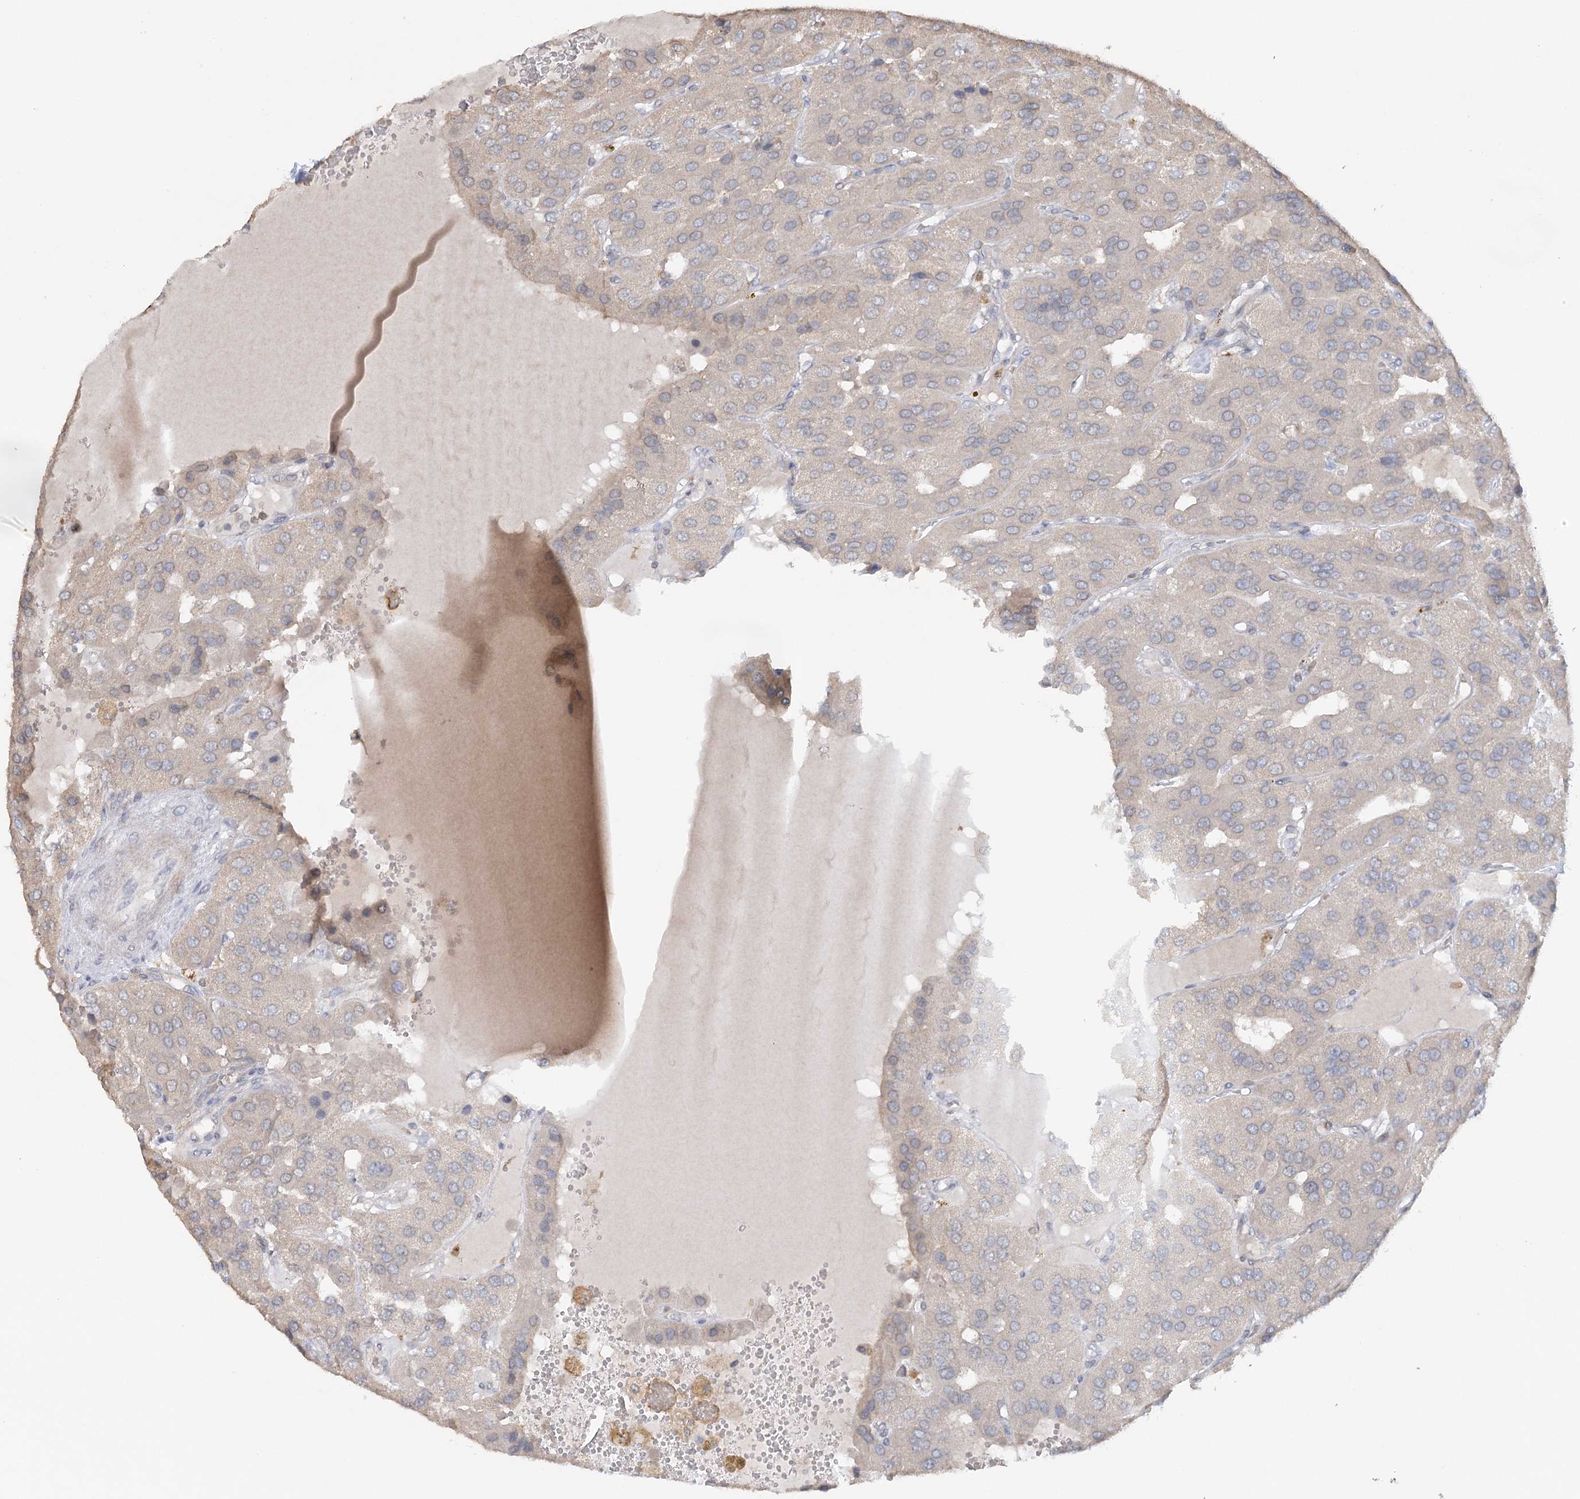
{"staining": {"intensity": "negative", "quantity": "none", "location": "none"}, "tissue": "parathyroid gland", "cell_type": "Glandular cells", "image_type": "normal", "snomed": [{"axis": "morphology", "description": "Normal tissue, NOS"}, {"axis": "morphology", "description": "Adenoma, NOS"}, {"axis": "topography", "description": "Parathyroid gland"}], "caption": "This image is of benign parathyroid gland stained with immunohistochemistry (IHC) to label a protein in brown with the nuclei are counter-stained blue. There is no expression in glandular cells.", "gene": "TRAF3IP1", "patient": {"sex": "female", "age": 86}}